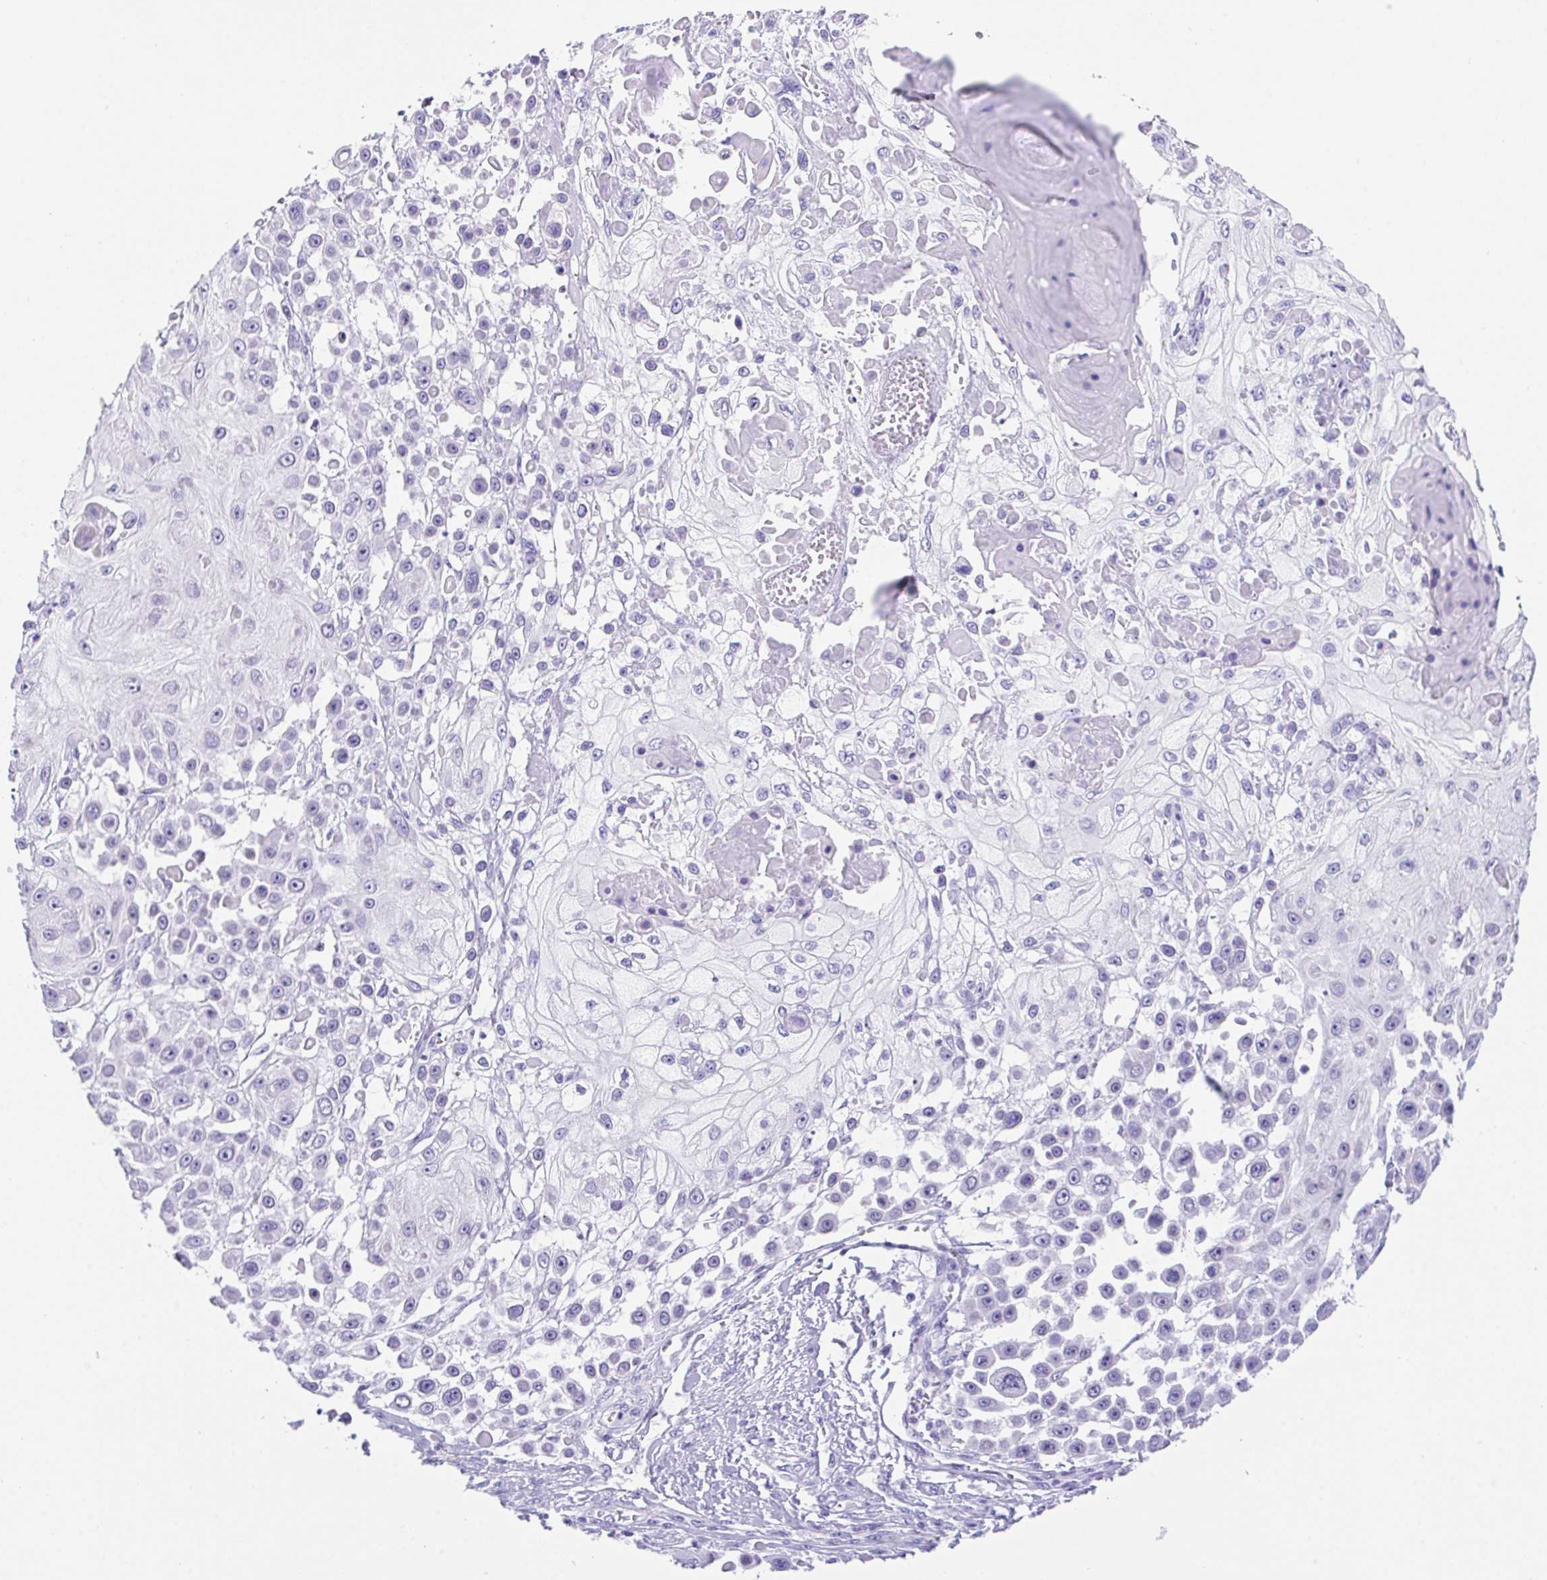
{"staining": {"intensity": "weak", "quantity": "<25%", "location": "nuclear"}, "tissue": "skin cancer", "cell_type": "Tumor cells", "image_type": "cancer", "snomed": [{"axis": "morphology", "description": "Squamous cell carcinoma, NOS"}, {"axis": "topography", "description": "Skin"}], "caption": "A high-resolution micrograph shows IHC staining of skin cancer, which exhibits no significant expression in tumor cells.", "gene": "HACD4", "patient": {"sex": "male", "age": 67}}